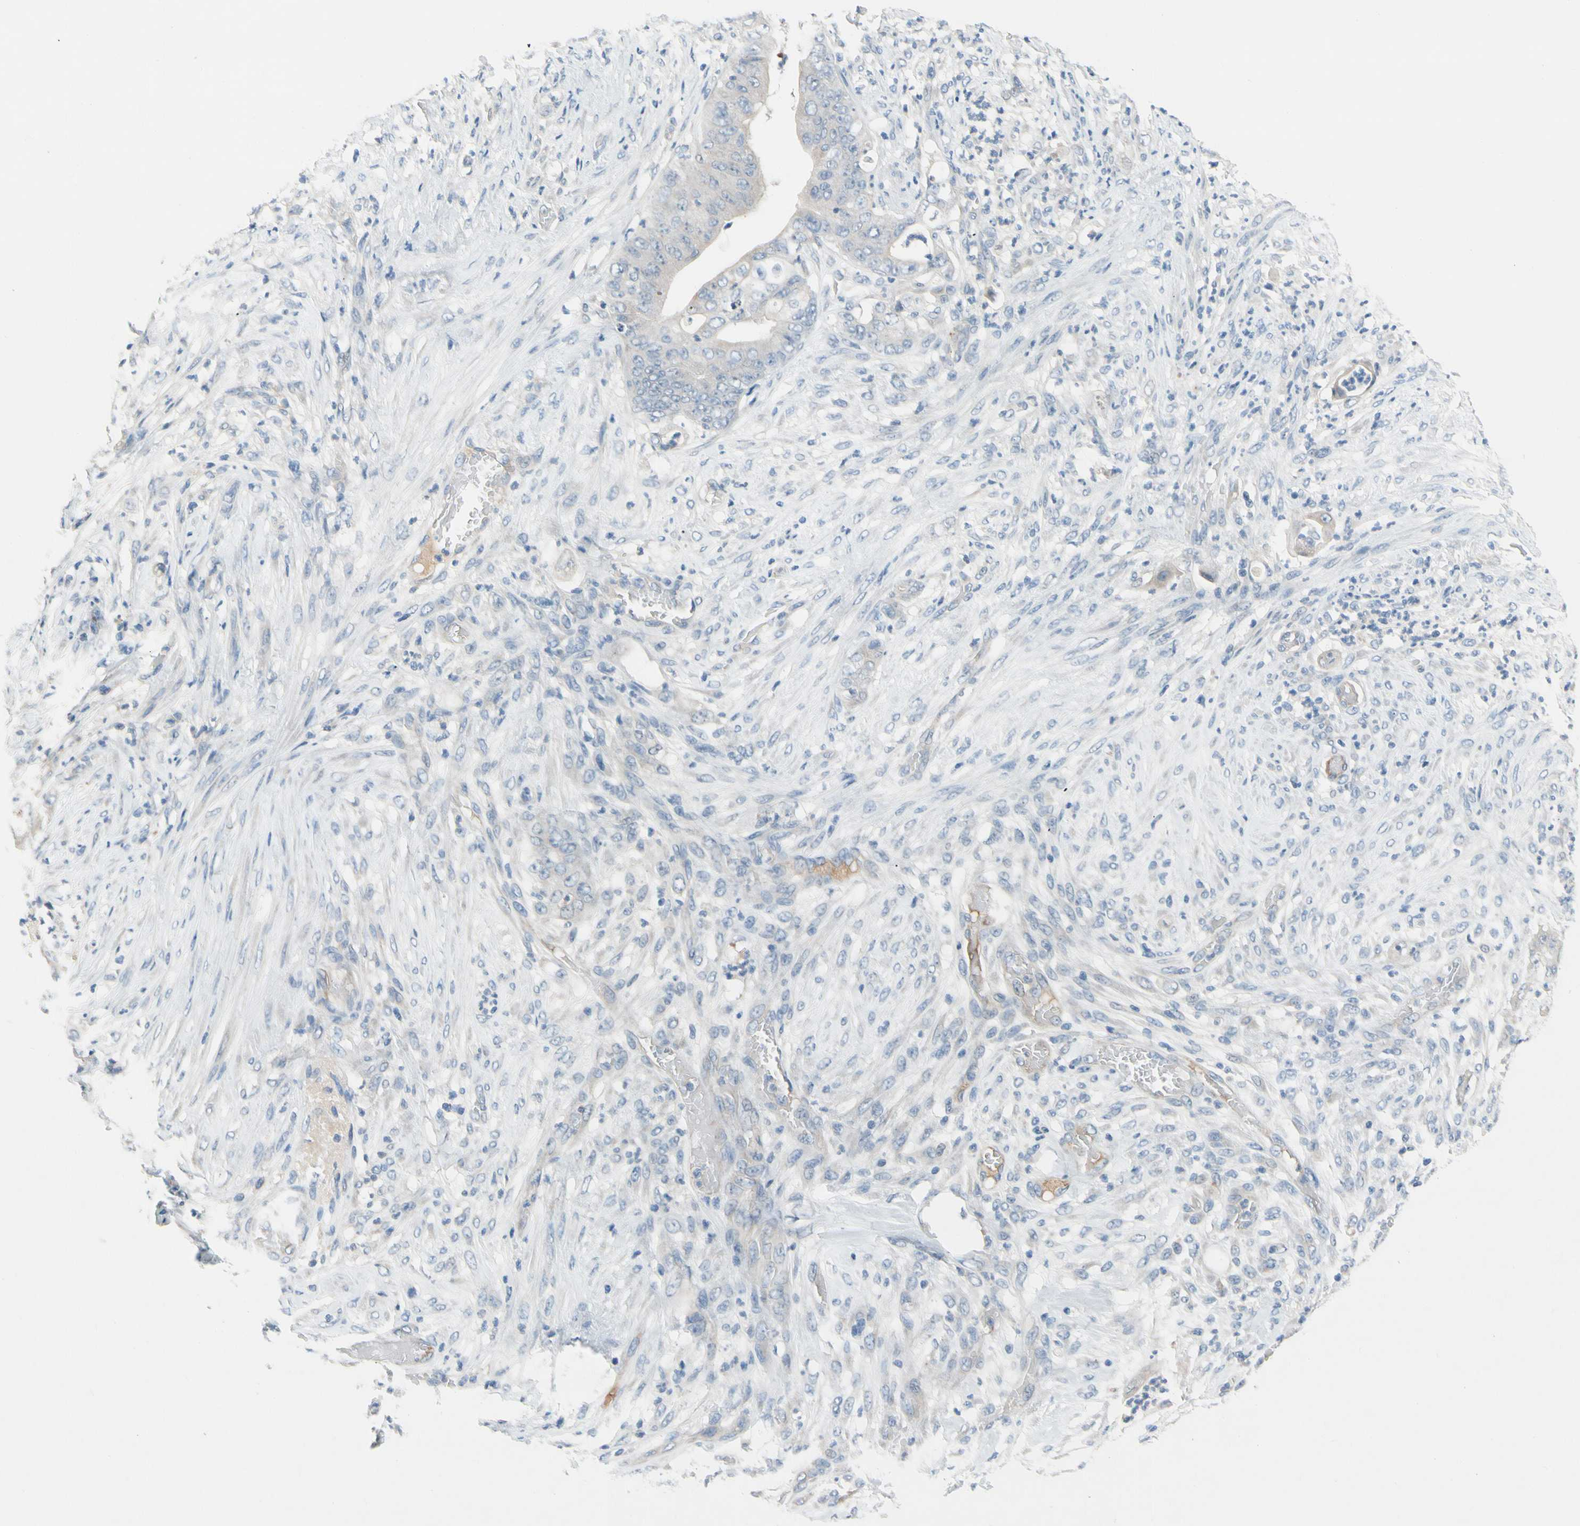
{"staining": {"intensity": "negative", "quantity": "none", "location": "none"}, "tissue": "stomach cancer", "cell_type": "Tumor cells", "image_type": "cancer", "snomed": [{"axis": "morphology", "description": "Adenocarcinoma, NOS"}, {"axis": "topography", "description": "Stomach"}], "caption": "Protein analysis of adenocarcinoma (stomach) reveals no significant staining in tumor cells.", "gene": "CNDP1", "patient": {"sex": "female", "age": 73}}